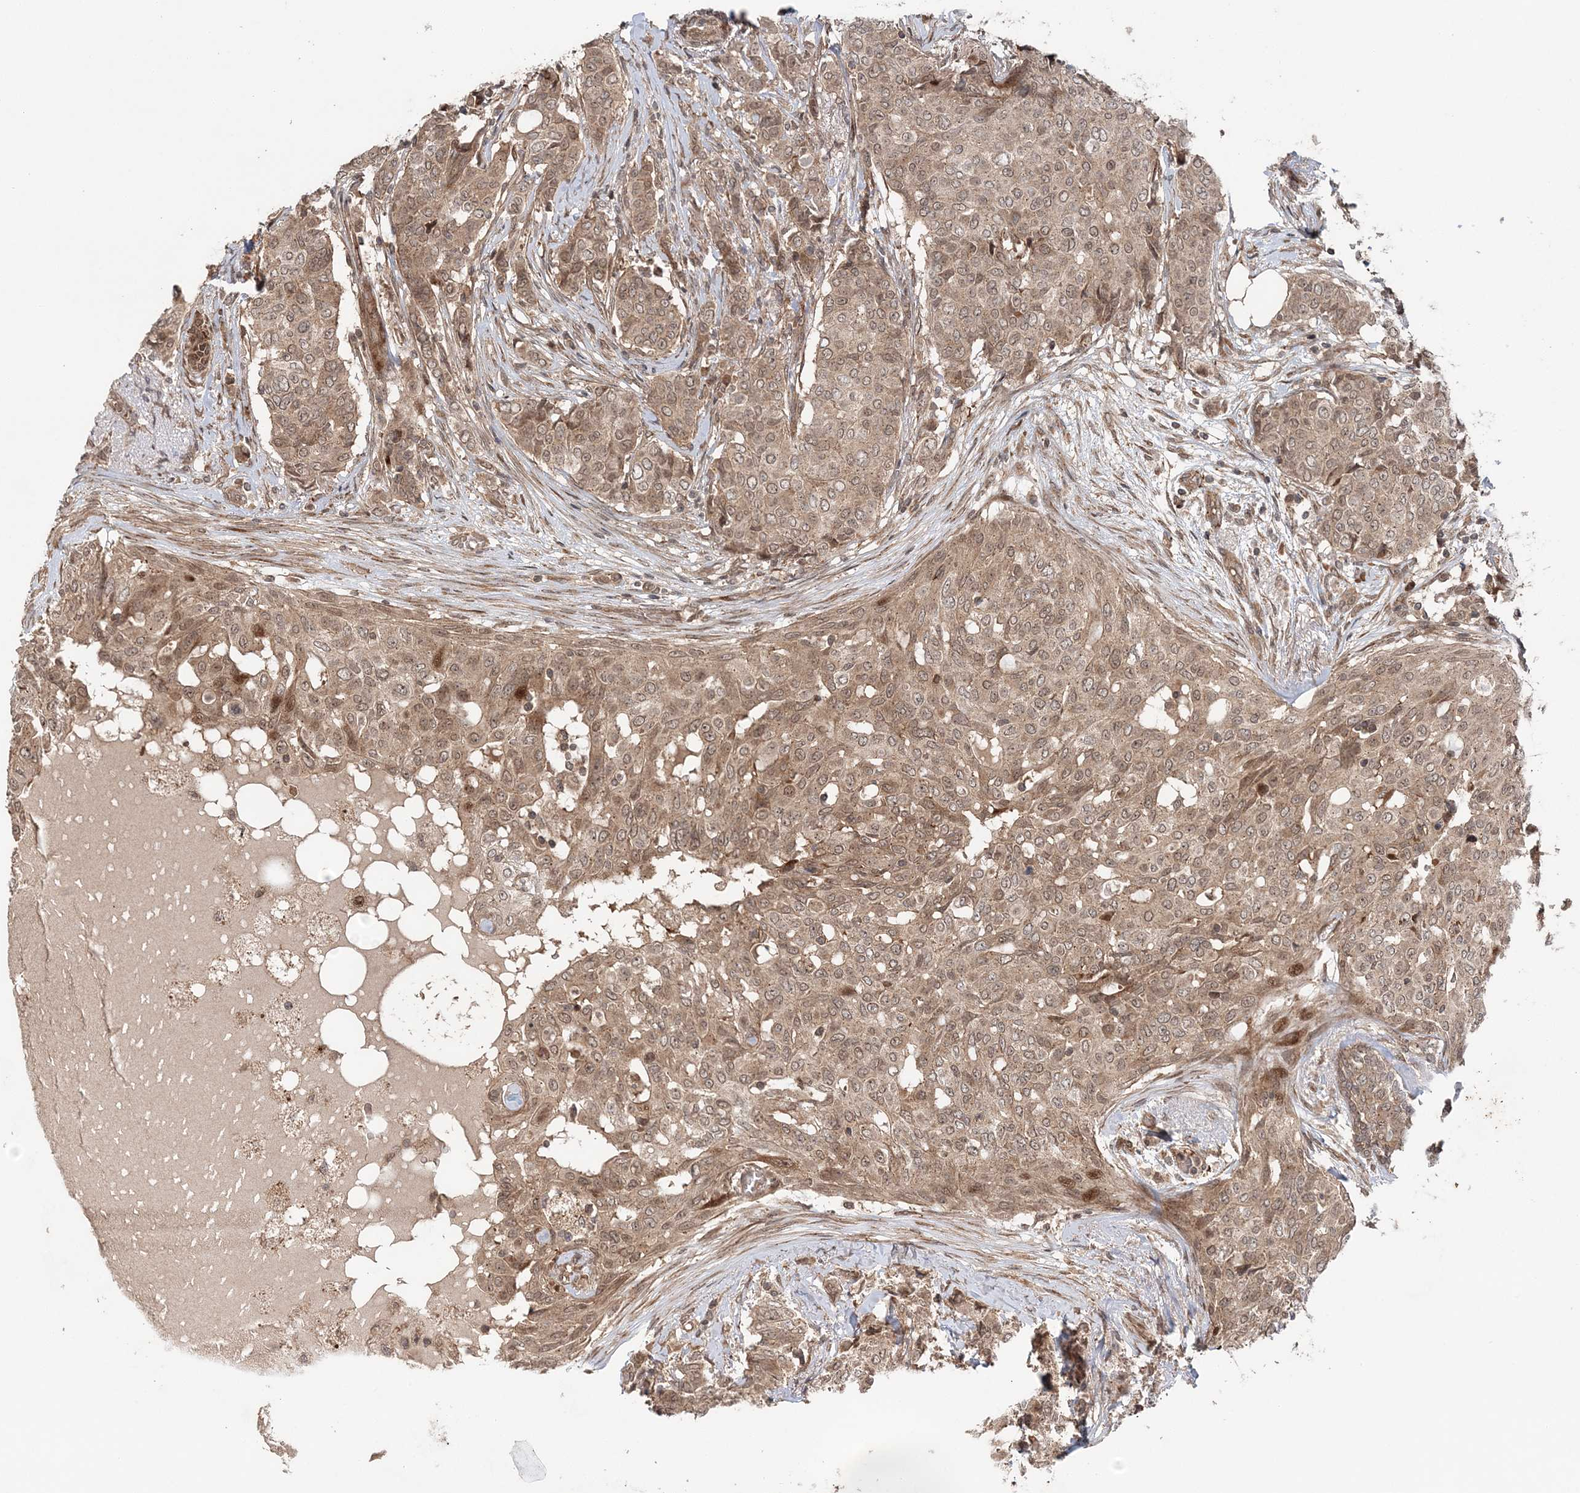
{"staining": {"intensity": "moderate", "quantity": ">75%", "location": "cytoplasmic/membranous,nuclear"}, "tissue": "breast cancer", "cell_type": "Tumor cells", "image_type": "cancer", "snomed": [{"axis": "morphology", "description": "Lobular carcinoma"}, {"axis": "topography", "description": "Breast"}], "caption": "Moderate cytoplasmic/membranous and nuclear positivity for a protein is seen in about >75% of tumor cells of breast lobular carcinoma using IHC.", "gene": "UBTD2", "patient": {"sex": "female", "age": 51}}